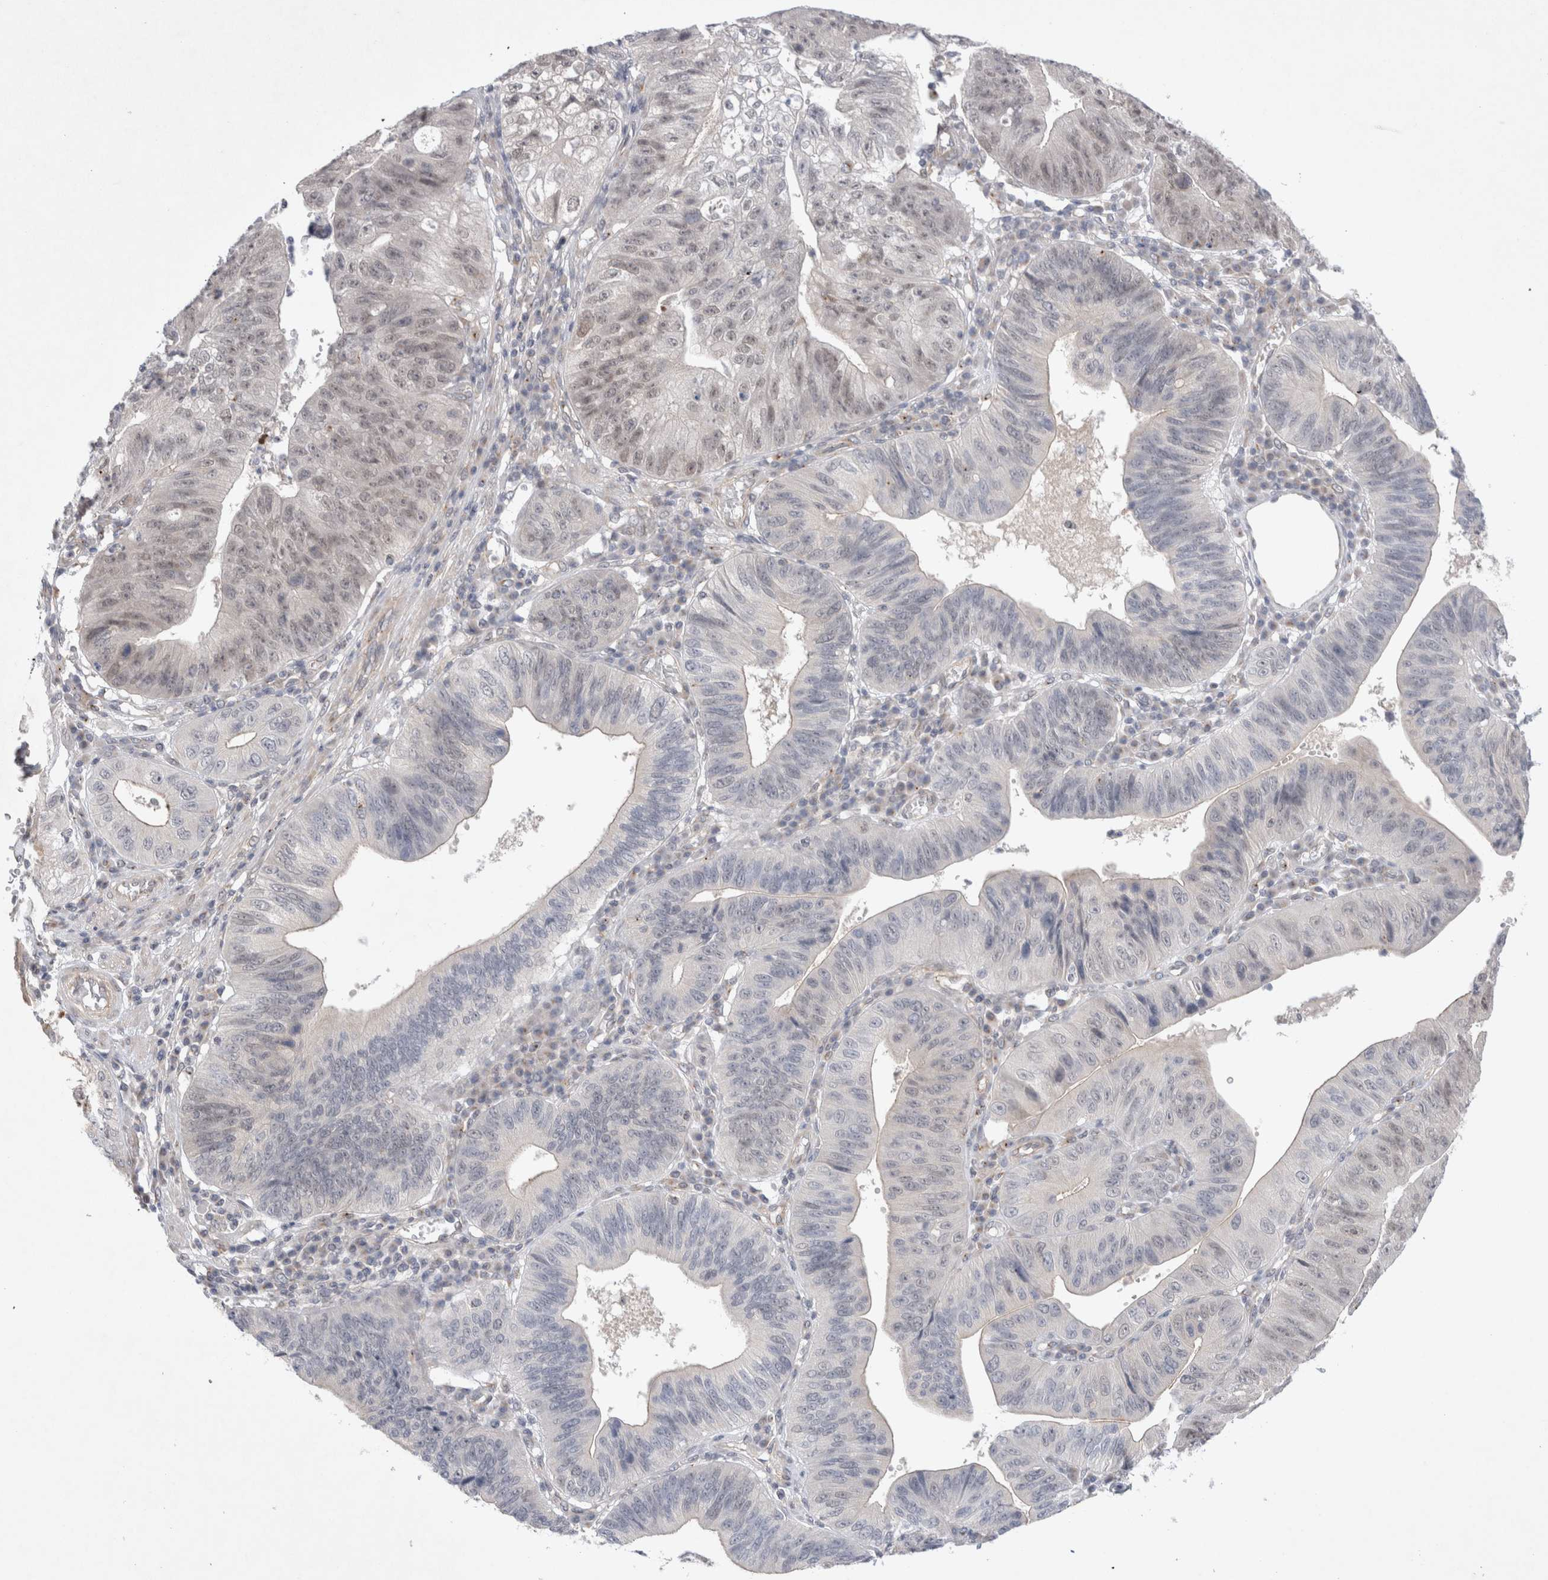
{"staining": {"intensity": "weak", "quantity": "<25%", "location": "nuclear"}, "tissue": "stomach cancer", "cell_type": "Tumor cells", "image_type": "cancer", "snomed": [{"axis": "morphology", "description": "Adenocarcinoma, NOS"}, {"axis": "topography", "description": "Stomach"}], "caption": "This is an immunohistochemistry (IHC) histopathology image of adenocarcinoma (stomach). There is no expression in tumor cells.", "gene": "BICD2", "patient": {"sex": "male", "age": 59}}